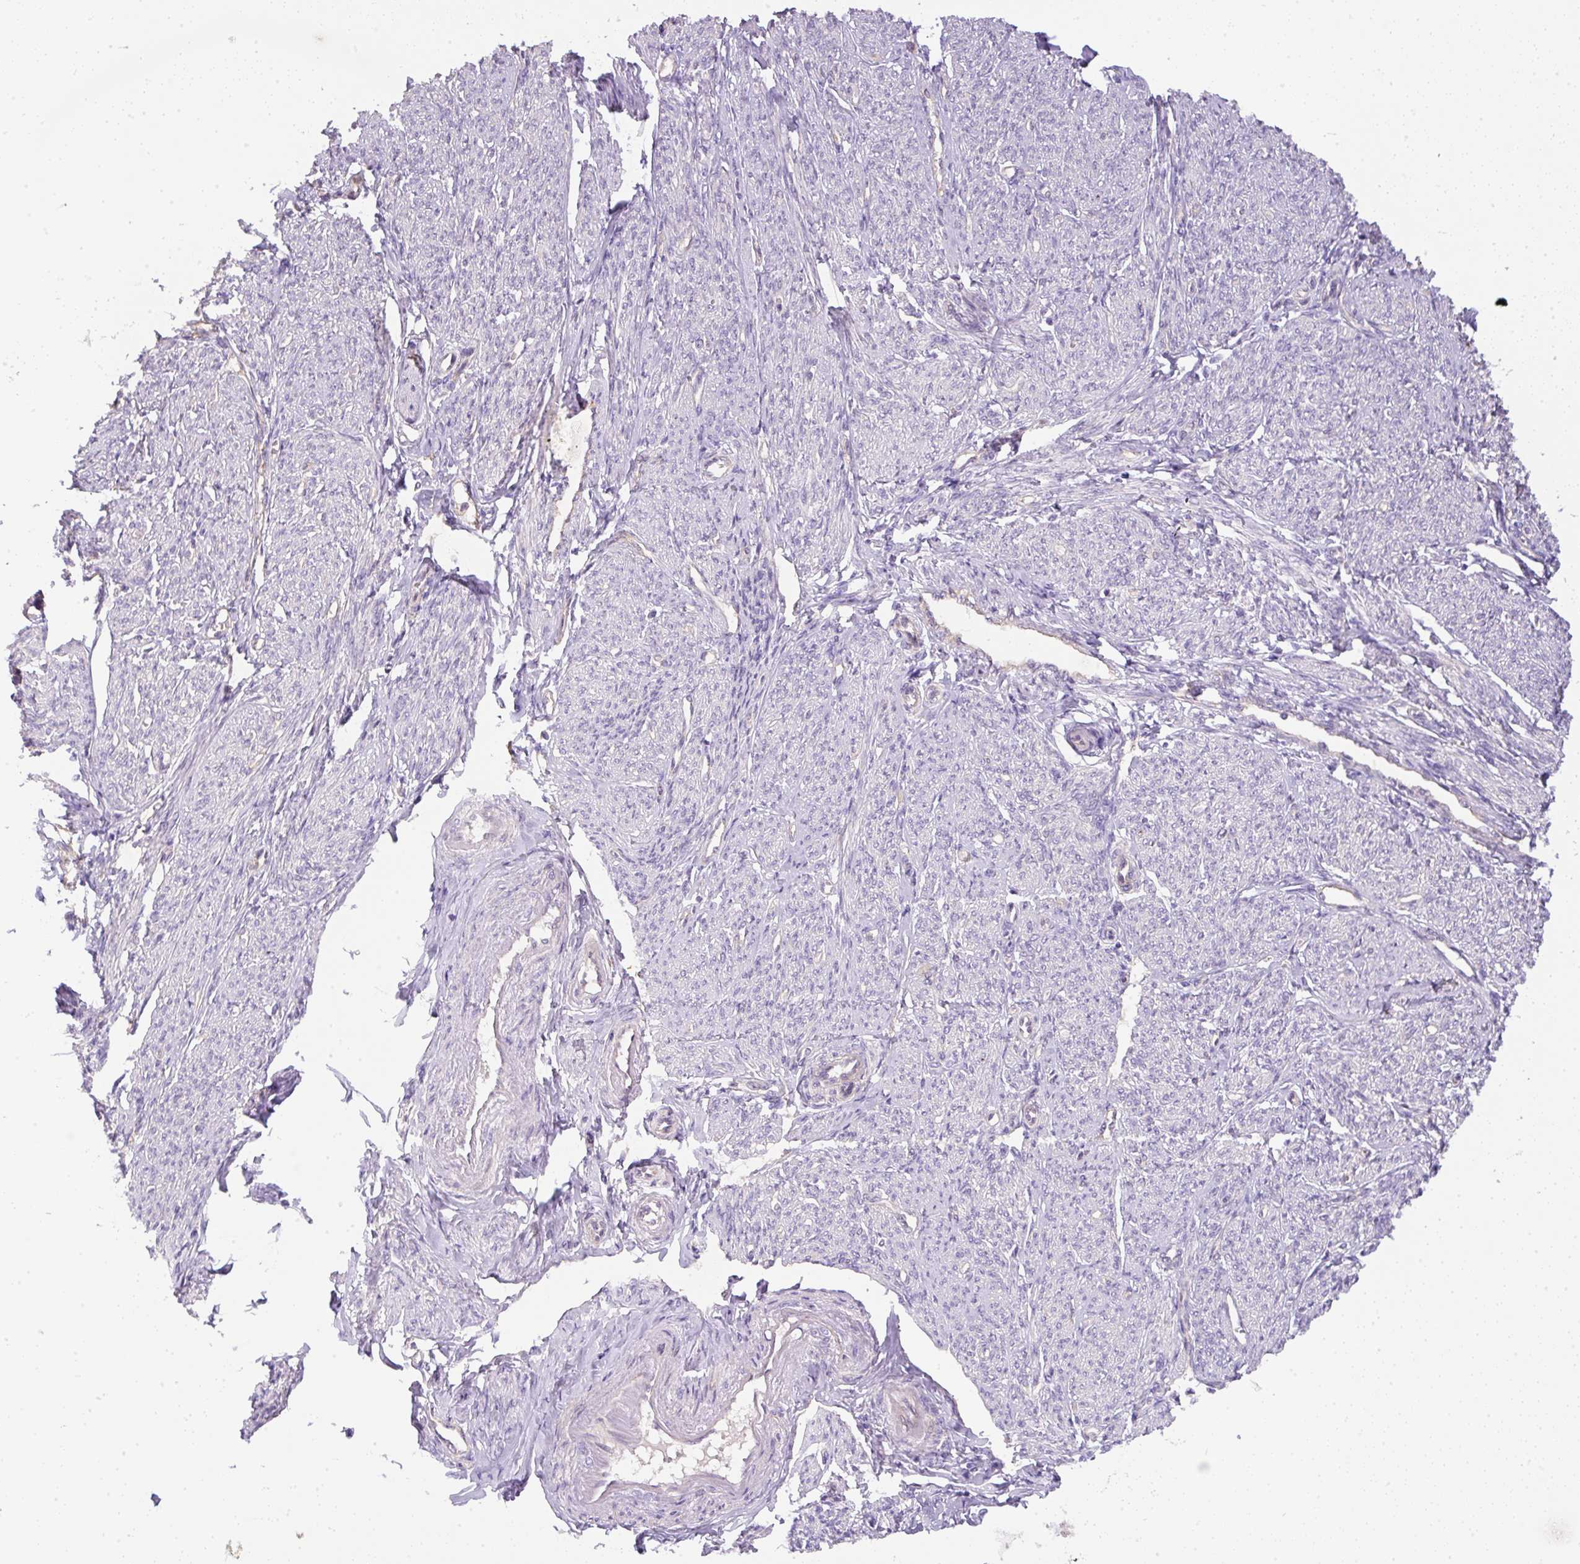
{"staining": {"intensity": "negative", "quantity": "none", "location": "none"}, "tissue": "smooth muscle", "cell_type": "Smooth muscle cells", "image_type": "normal", "snomed": [{"axis": "morphology", "description": "Normal tissue, NOS"}, {"axis": "topography", "description": "Smooth muscle"}], "caption": "High power microscopy histopathology image of an IHC photomicrograph of benign smooth muscle, revealing no significant expression in smooth muscle cells. Brightfield microscopy of IHC stained with DAB (3,3'-diaminobenzidine) (brown) and hematoxylin (blue), captured at high magnification.", "gene": "DAPK1", "patient": {"sex": "female", "age": 65}}